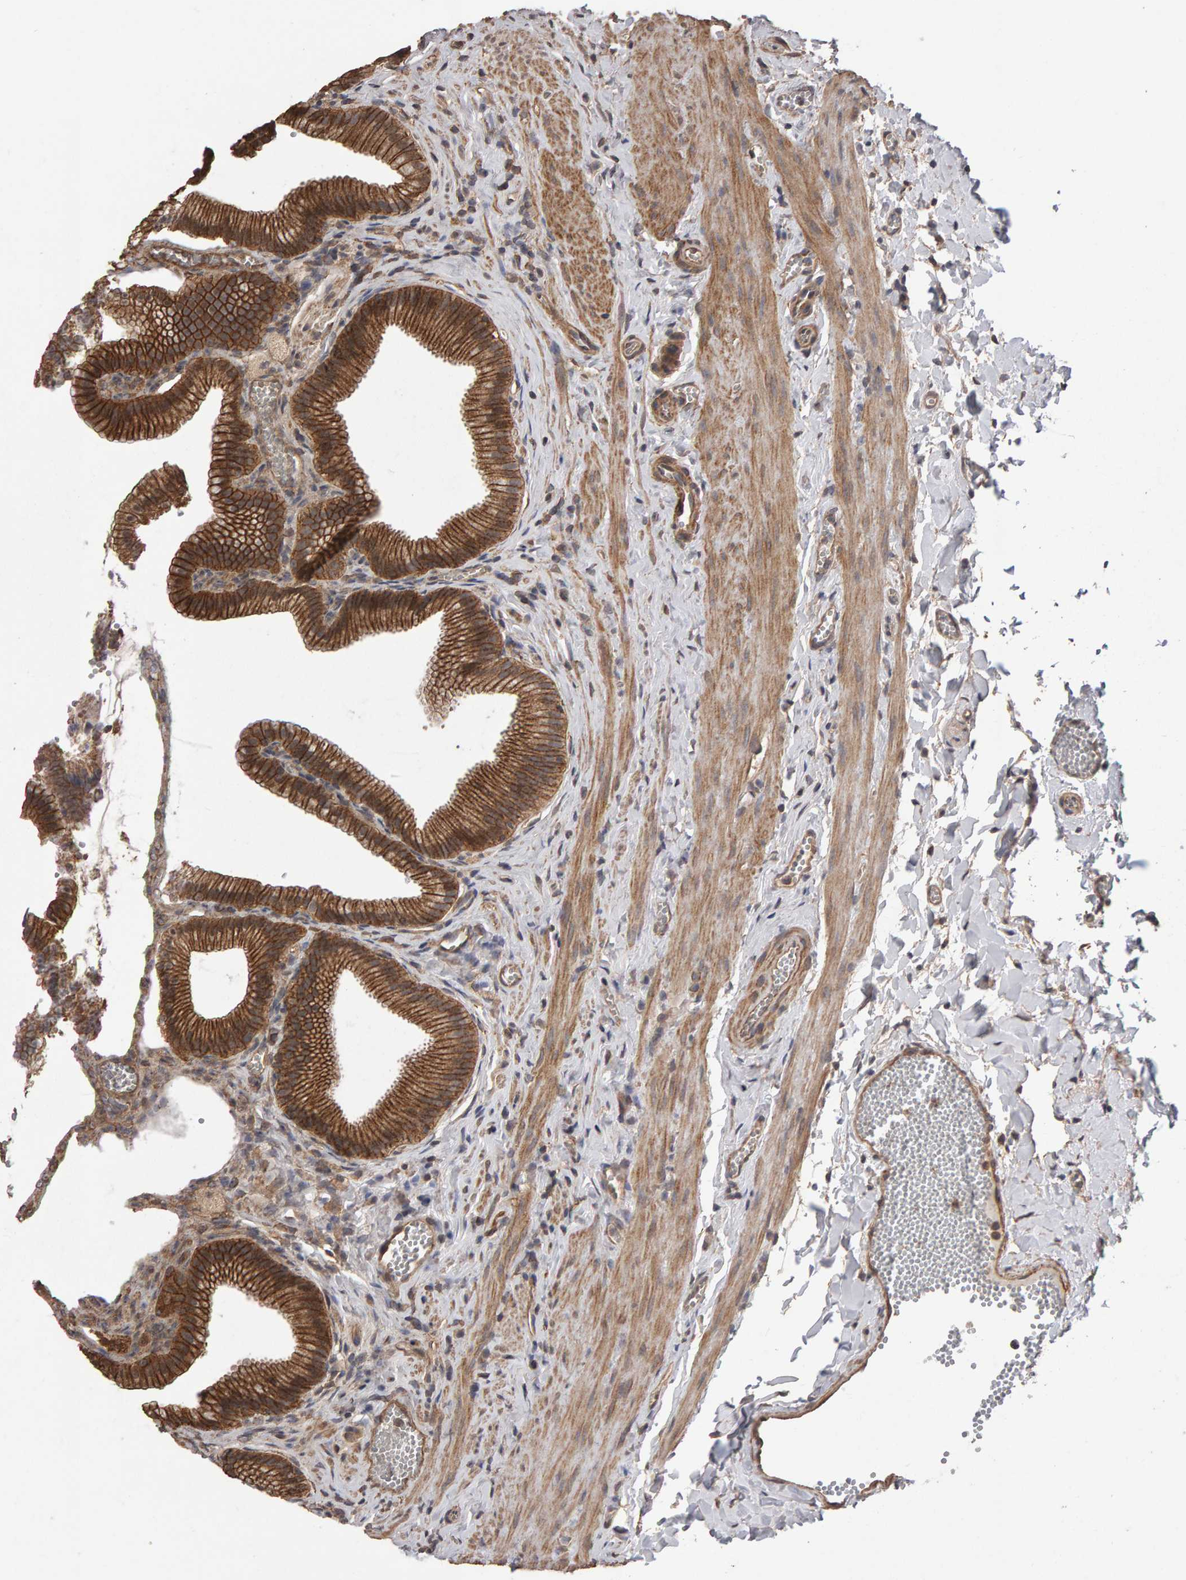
{"staining": {"intensity": "strong", "quantity": ">75%", "location": "cytoplasmic/membranous"}, "tissue": "gallbladder", "cell_type": "Glandular cells", "image_type": "normal", "snomed": [{"axis": "morphology", "description": "Normal tissue, NOS"}, {"axis": "topography", "description": "Gallbladder"}], "caption": "IHC histopathology image of benign human gallbladder stained for a protein (brown), which exhibits high levels of strong cytoplasmic/membranous positivity in approximately >75% of glandular cells.", "gene": "SCRIB", "patient": {"sex": "male", "age": 38}}